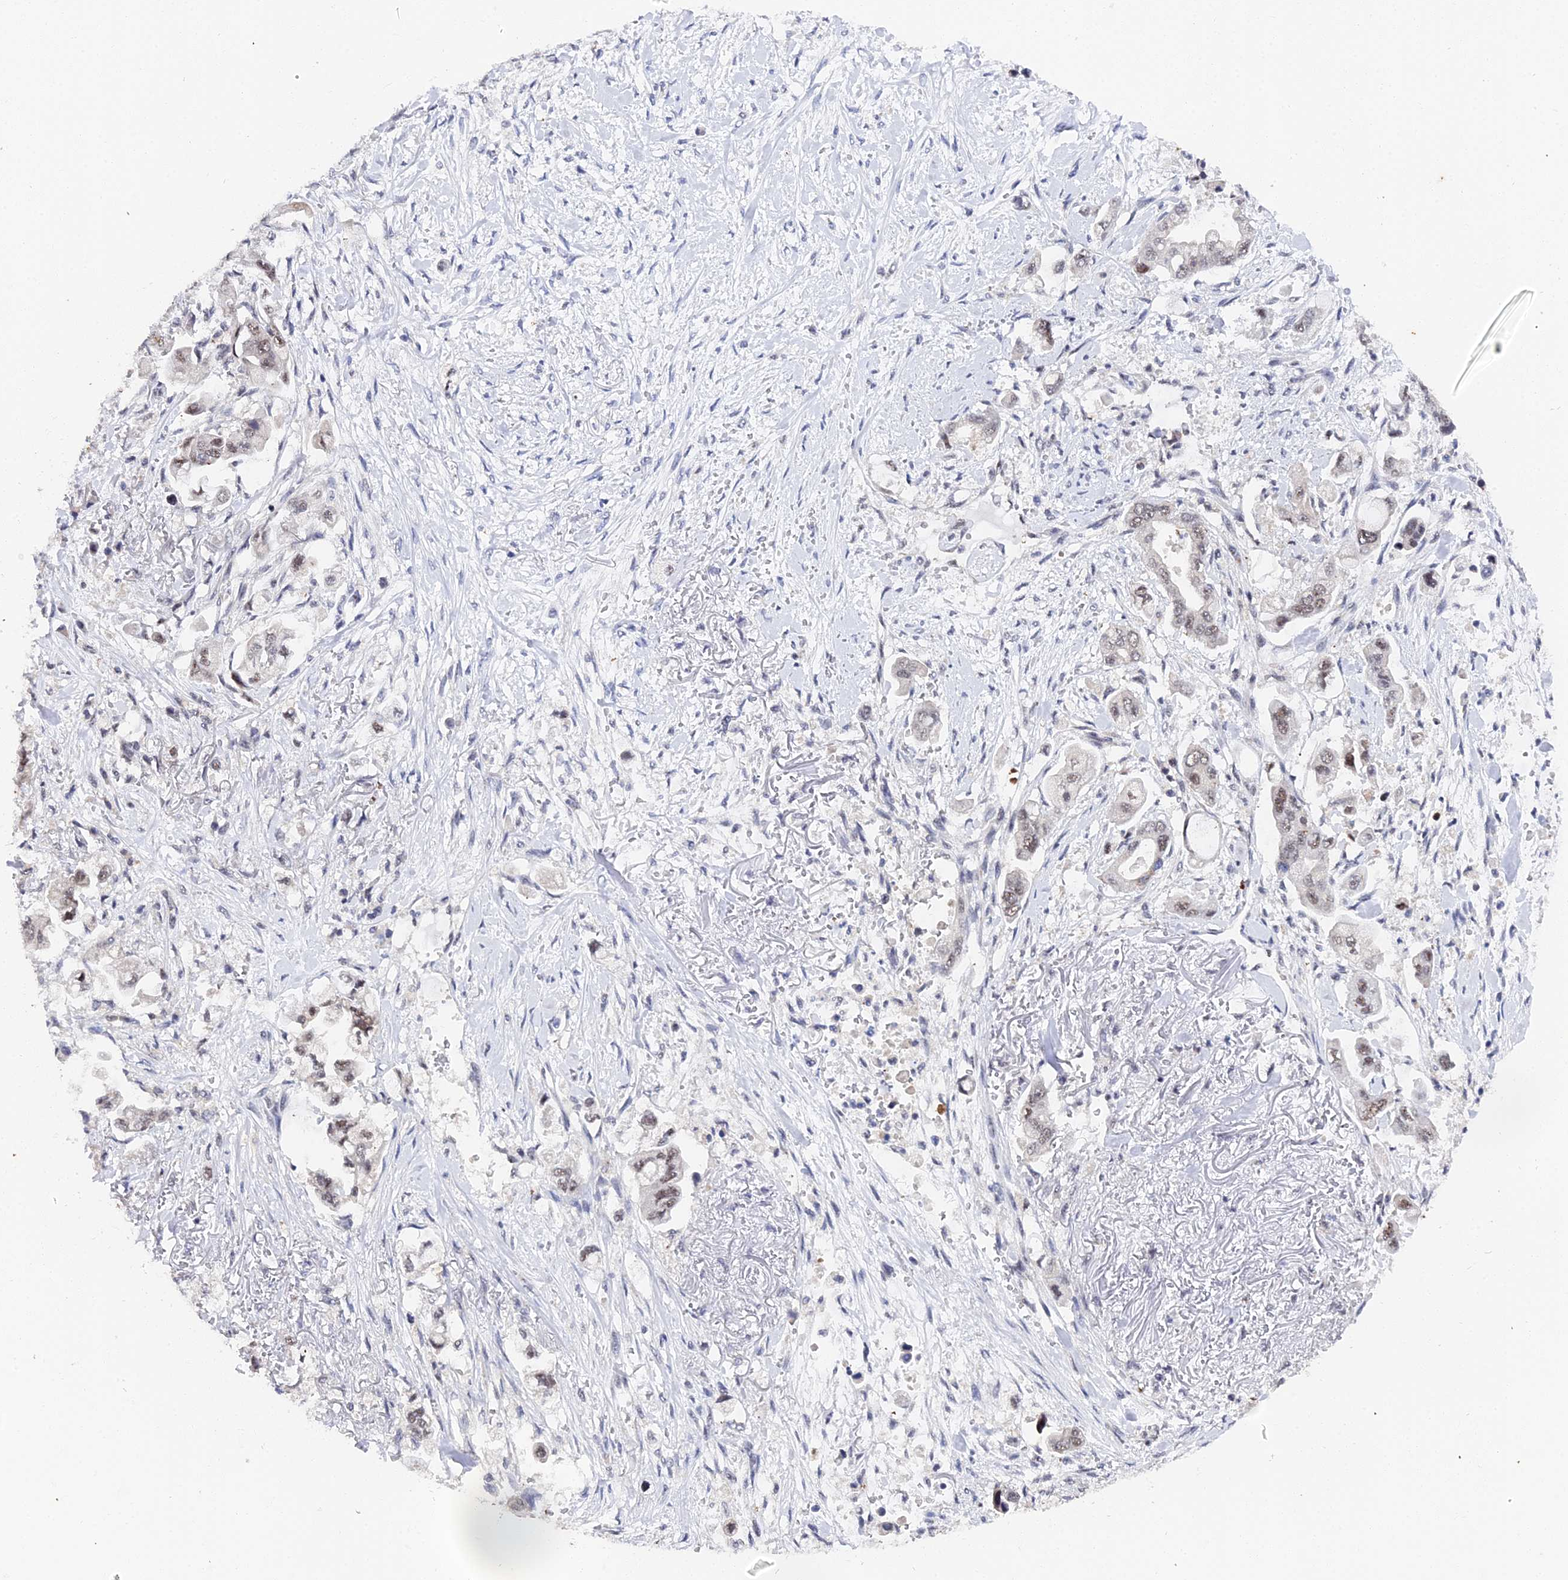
{"staining": {"intensity": "weak", "quantity": ">75%", "location": "nuclear"}, "tissue": "stomach cancer", "cell_type": "Tumor cells", "image_type": "cancer", "snomed": [{"axis": "morphology", "description": "Adenocarcinoma, NOS"}, {"axis": "topography", "description": "Stomach"}], "caption": "Adenocarcinoma (stomach) stained with IHC exhibits weak nuclear expression in about >75% of tumor cells. The protein of interest is stained brown, and the nuclei are stained in blue (DAB IHC with brightfield microscopy, high magnification).", "gene": "MAGOHB", "patient": {"sex": "male", "age": 62}}